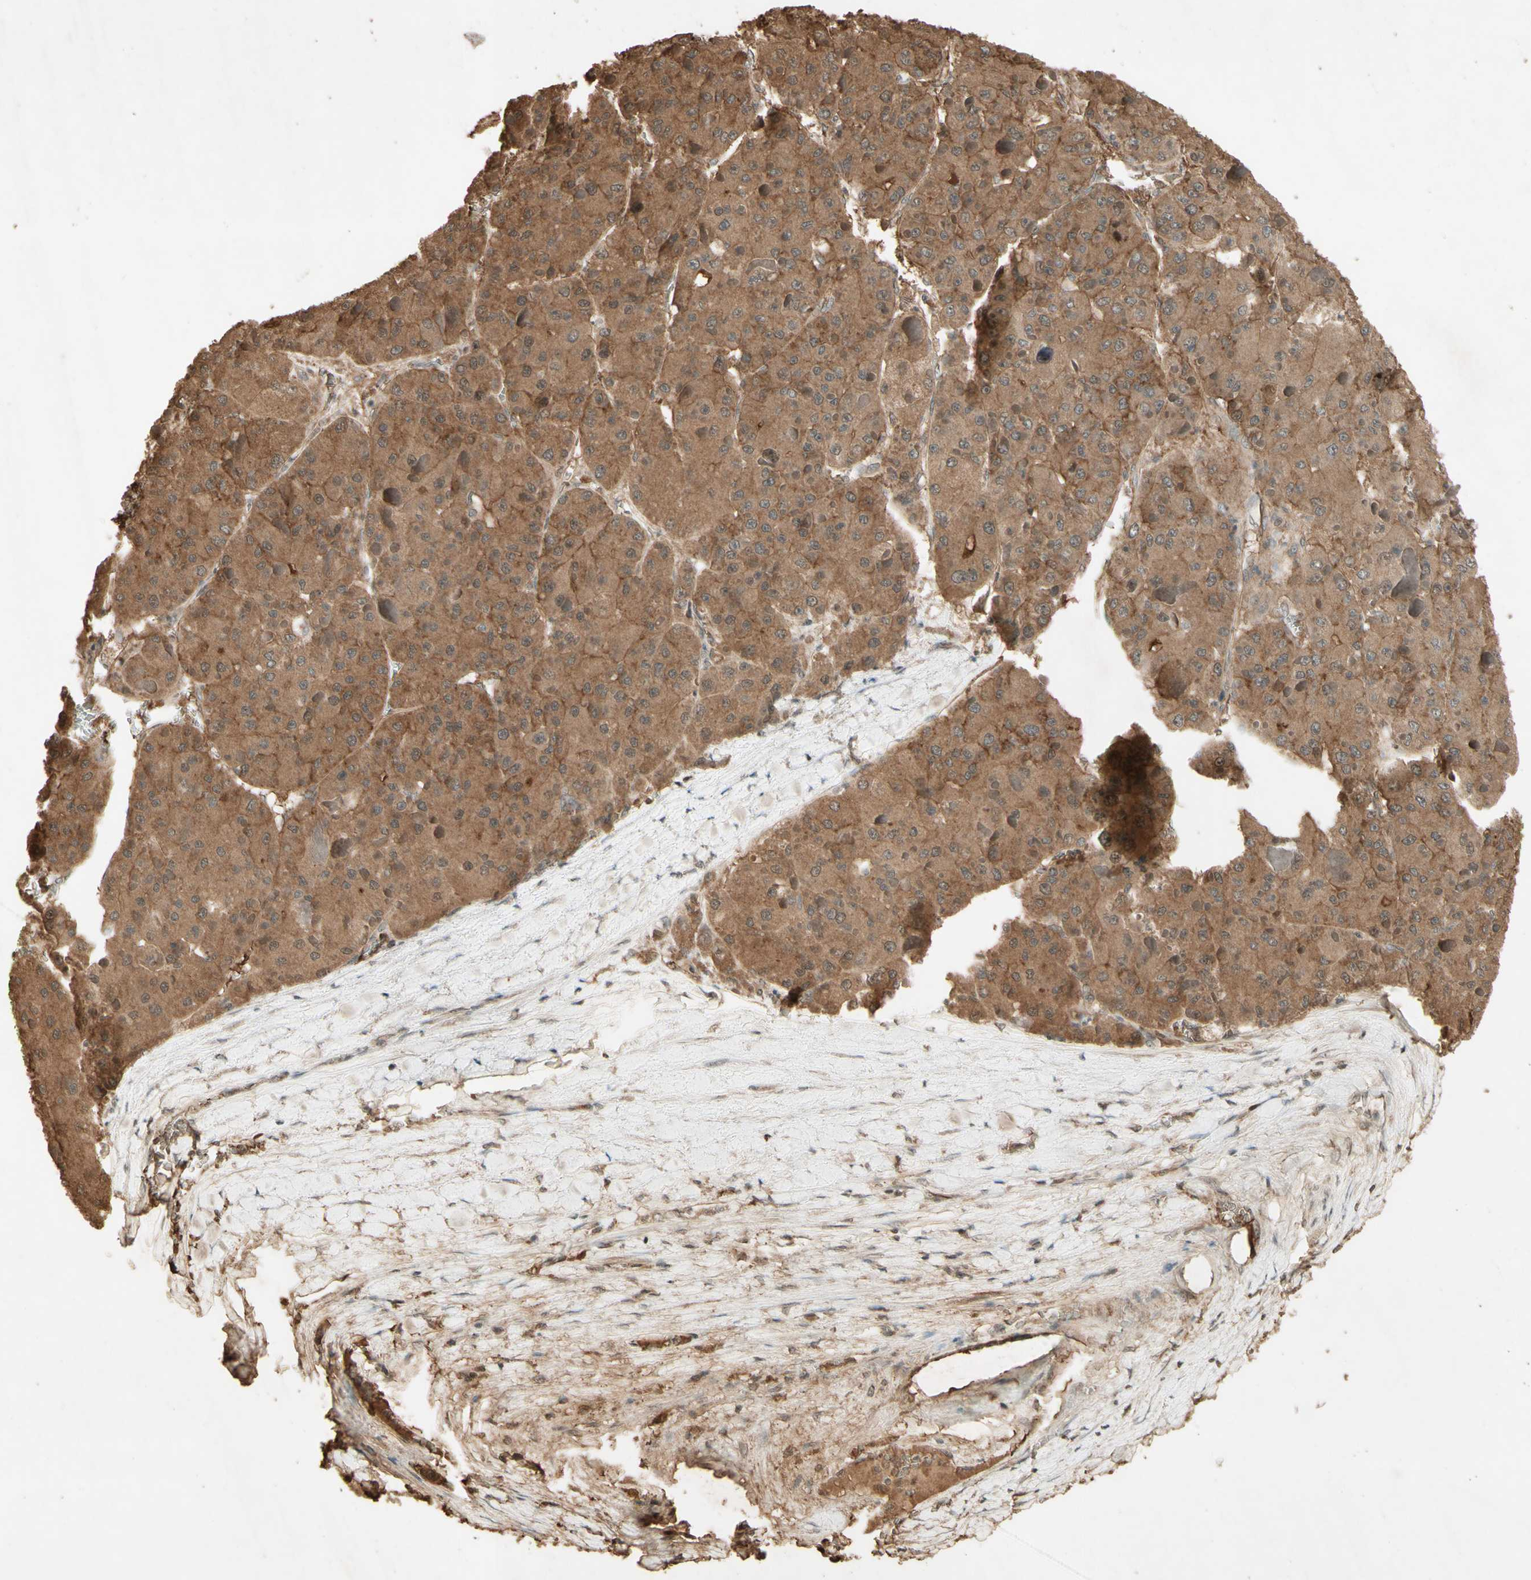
{"staining": {"intensity": "moderate", "quantity": ">75%", "location": "cytoplasmic/membranous"}, "tissue": "liver cancer", "cell_type": "Tumor cells", "image_type": "cancer", "snomed": [{"axis": "morphology", "description": "Carcinoma, Hepatocellular, NOS"}, {"axis": "topography", "description": "Liver"}], "caption": "Protein staining displays moderate cytoplasmic/membranous staining in about >75% of tumor cells in liver hepatocellular carcinoma.", "gene": "SMAD9", "patient": {"sex": "female", "age": 73}}